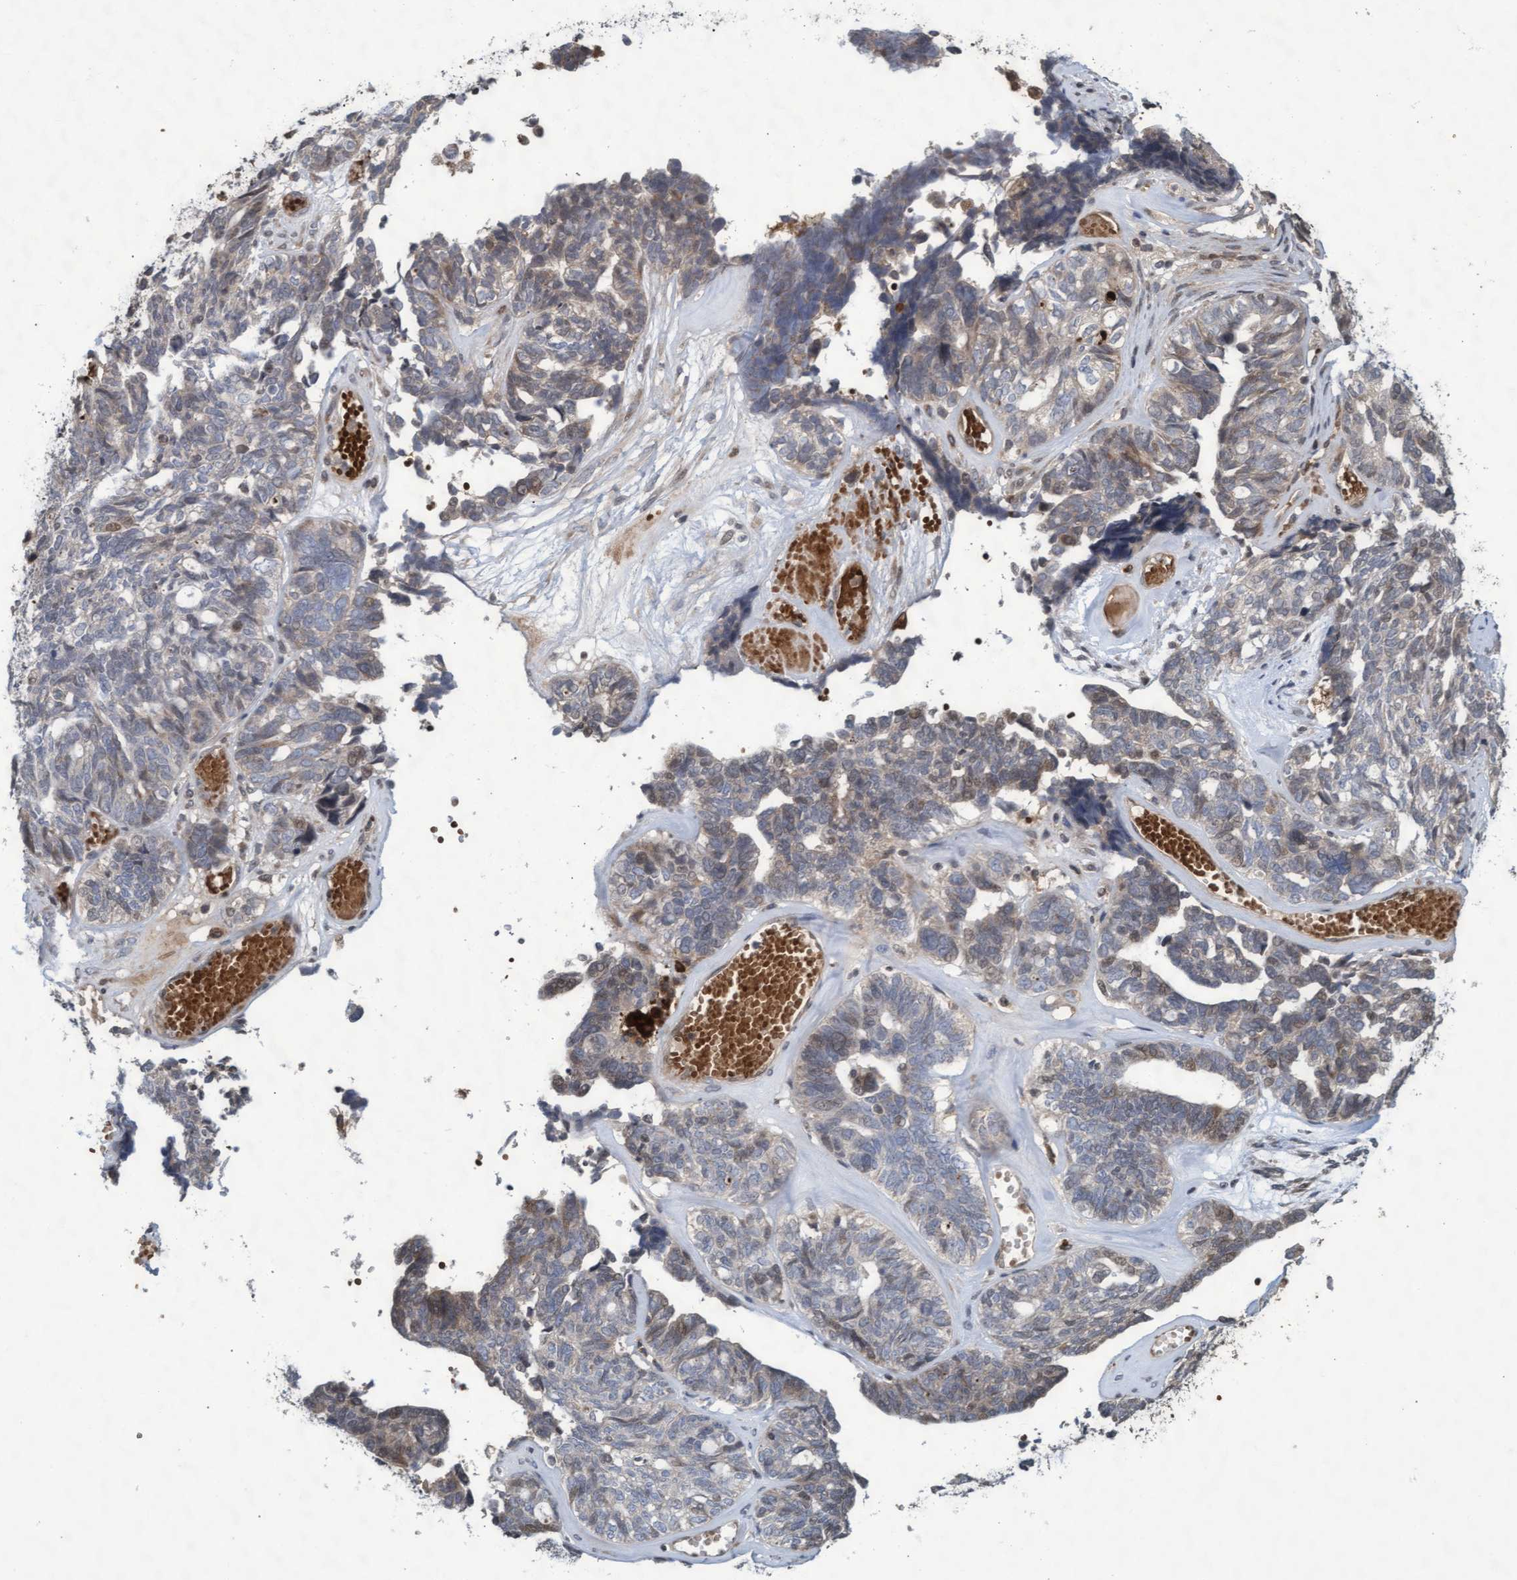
{"staining": {"intensity": "weak", "quantity": "25%-75%", "location": "cytoplasmic/membranous"}, "tissue": "ovarian cancer", "cell_type": "Tumor cells", "image_type": "cancer", "snomed": [{"axis": "morphology", "description": "Cystadenocarcinoma, serous, NOS"}, {"axis": "topography", "description": "Ovary"}], "caption": "Immunohistochemistry (IHC) (DAB (3,3'-diaminobenzidine)) staining of ovarian serous cystadenocarcinoma reveals weak cytoplasmic/membranous protein positivity in about 25%-75% of tumor cells.", "gene": "KCNC2", "patient": {"sex": "female", "age": 79}}